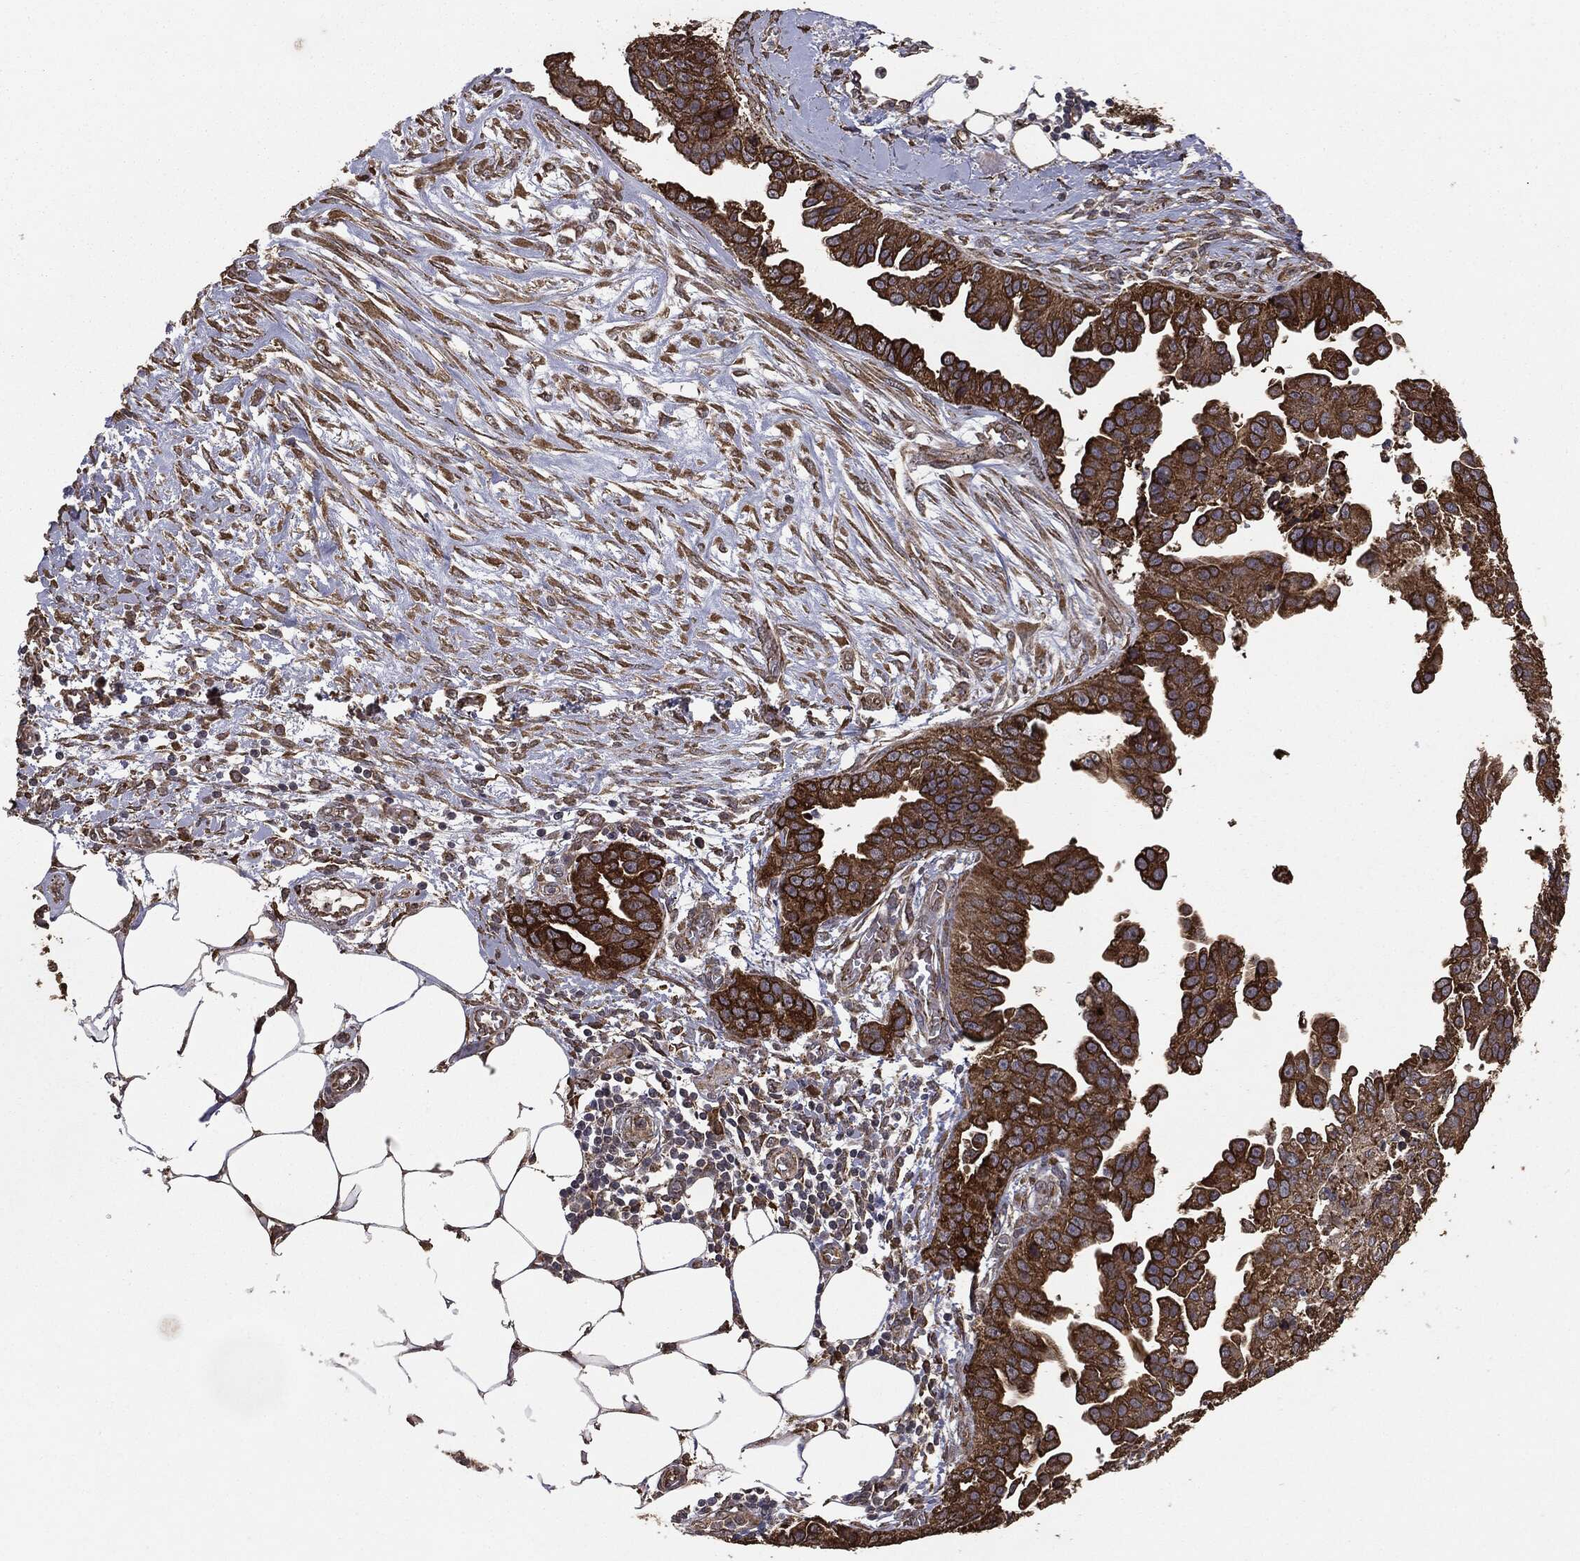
{"staining": {"intensity": "strong", "quantity": ">75%", "location": "cytoplasmic/membranous"}, "tissue": "ovarian cancer", "cell_type": "Tumor cells", "image_type": "cancer", "snomed": [{"axis": "morphology", "description": "Cystadenocarcinoma, serous, NOS"}, {"axis": "topography", "description": "Ovary"}], "caption": "A high-resolution photomicrograph shows immunohistochemistry staining of ovarian serous cystadenocarcinoma, which displays strong cytoplasmic/membranous expression in approximately >75% of tumor cells. (Brightfield microscopy of DAB IHC at high magnification).", "gene": "MTOR", "patient": {"sex": "female", "age": 75}}